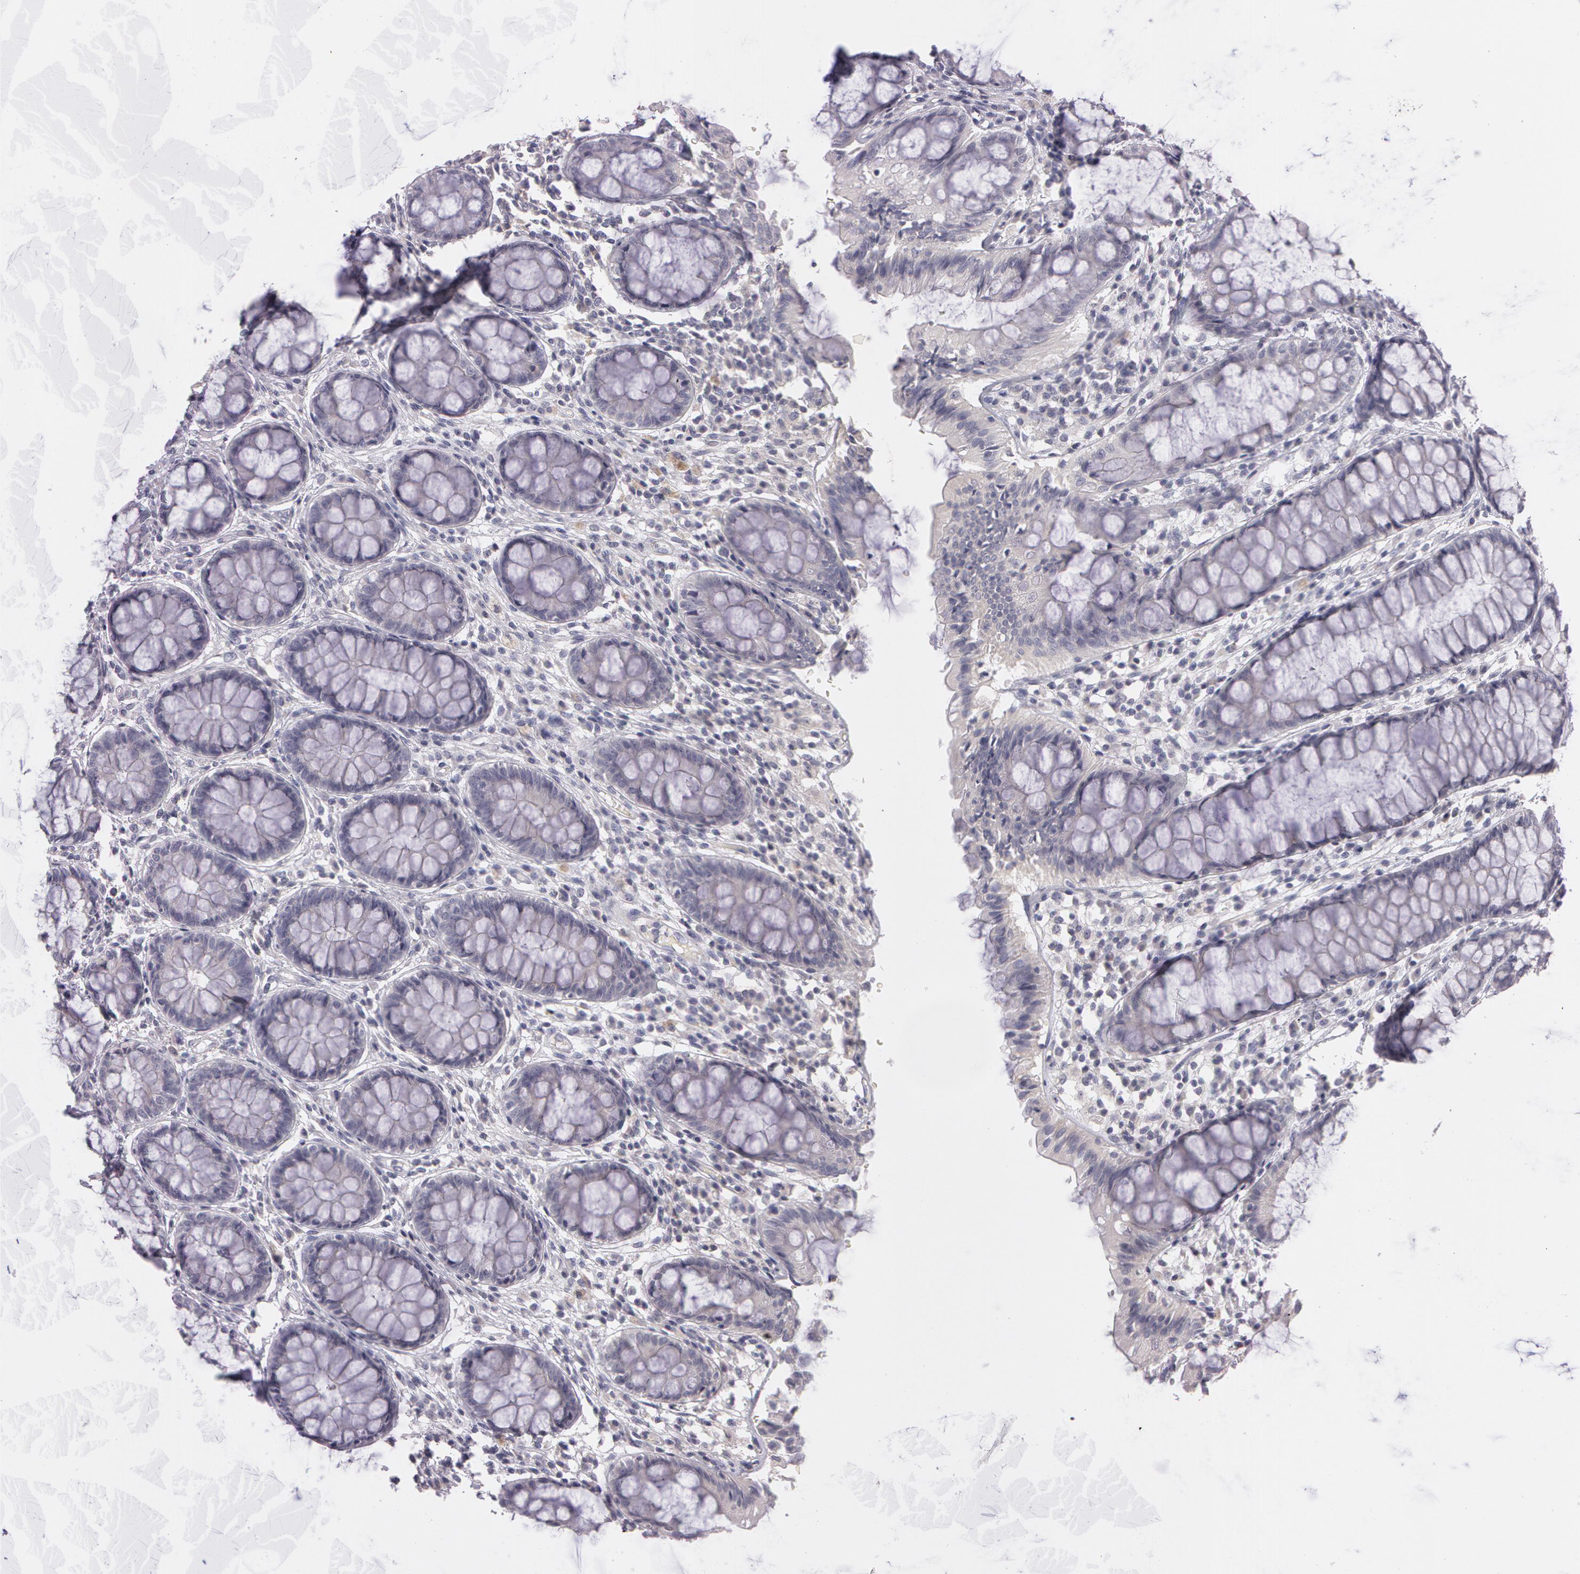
{"staining": {"intensity": "weak", "quantity": "<25%", "location": "cytoplasmic/membranous"}, "tissue": "rectum", "cell_type": "Glandular cells", "image_type": "normal", "snomed": [{"axis": "morphology", "description": "Normal tissue, NOS"}, {"axis": "topography", "description": "Rectum"}], "caption": "An IHC histopathology image of normal rectum is shown. There is no staining in glandular cells of rectum. (DAB (3,3'-diaminobenzidine) immunohistochemistry visualized using brightfield microscopy, high magnification).", "gene": "MXRA5", "patient": {"sex": "female", "age": 66}}